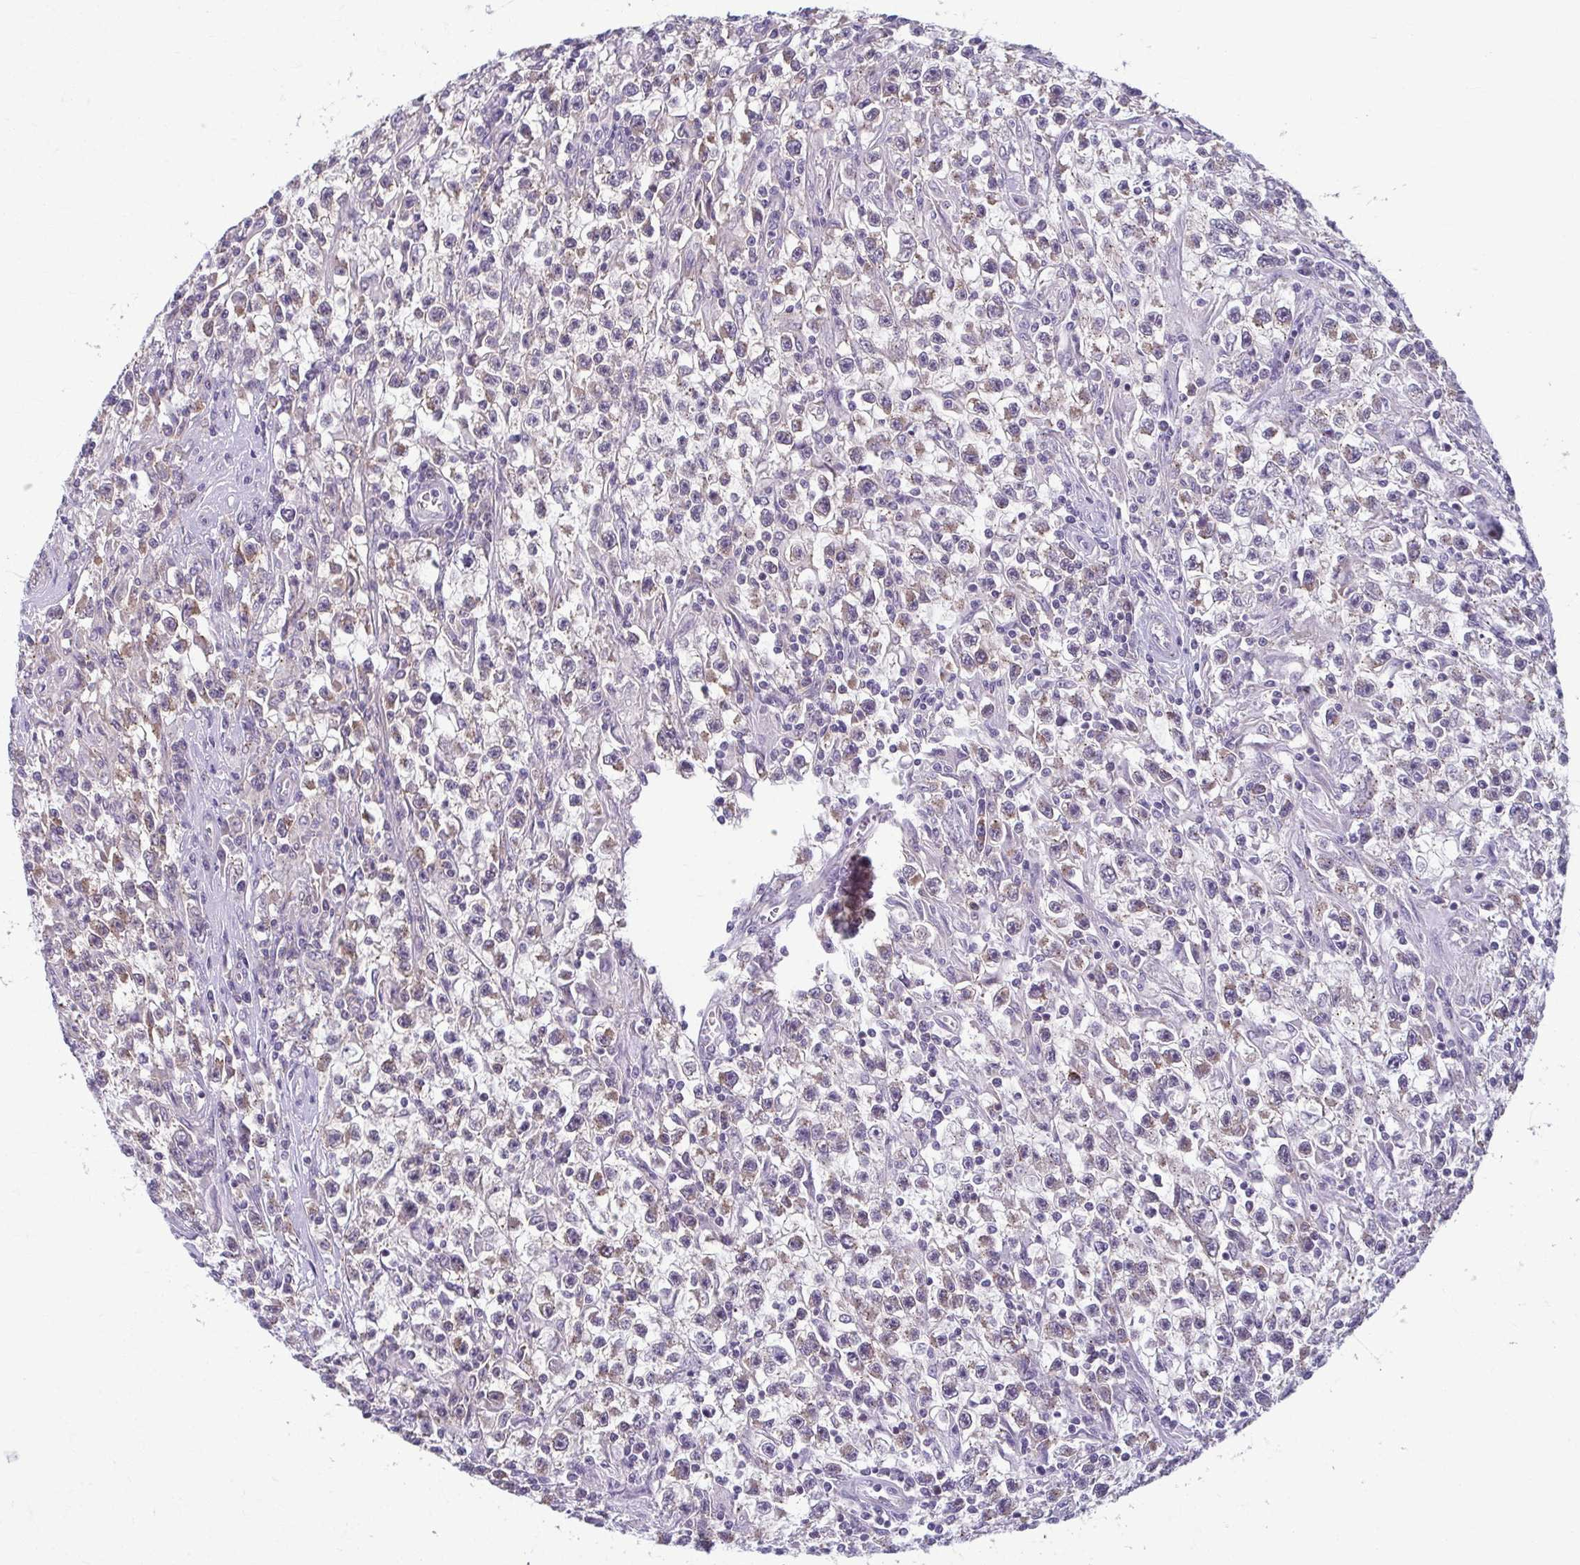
{"staining": {"intensity": "negative", "quantity": "none", "location": "none"}, "tissue": "testis cancer", "cell_type": "Tumor cells", "image_type": "cancer", "snomed": [{"axis": "morphology", "description": "Seminoma, NOS"}, {"axis": "topography", "description": "Testis"}], "caption": "Tumor cells are negative for protein expression in human testis cancer.", "gene": "TMEM108", "patient": {"sex": "male", "age": 31}}